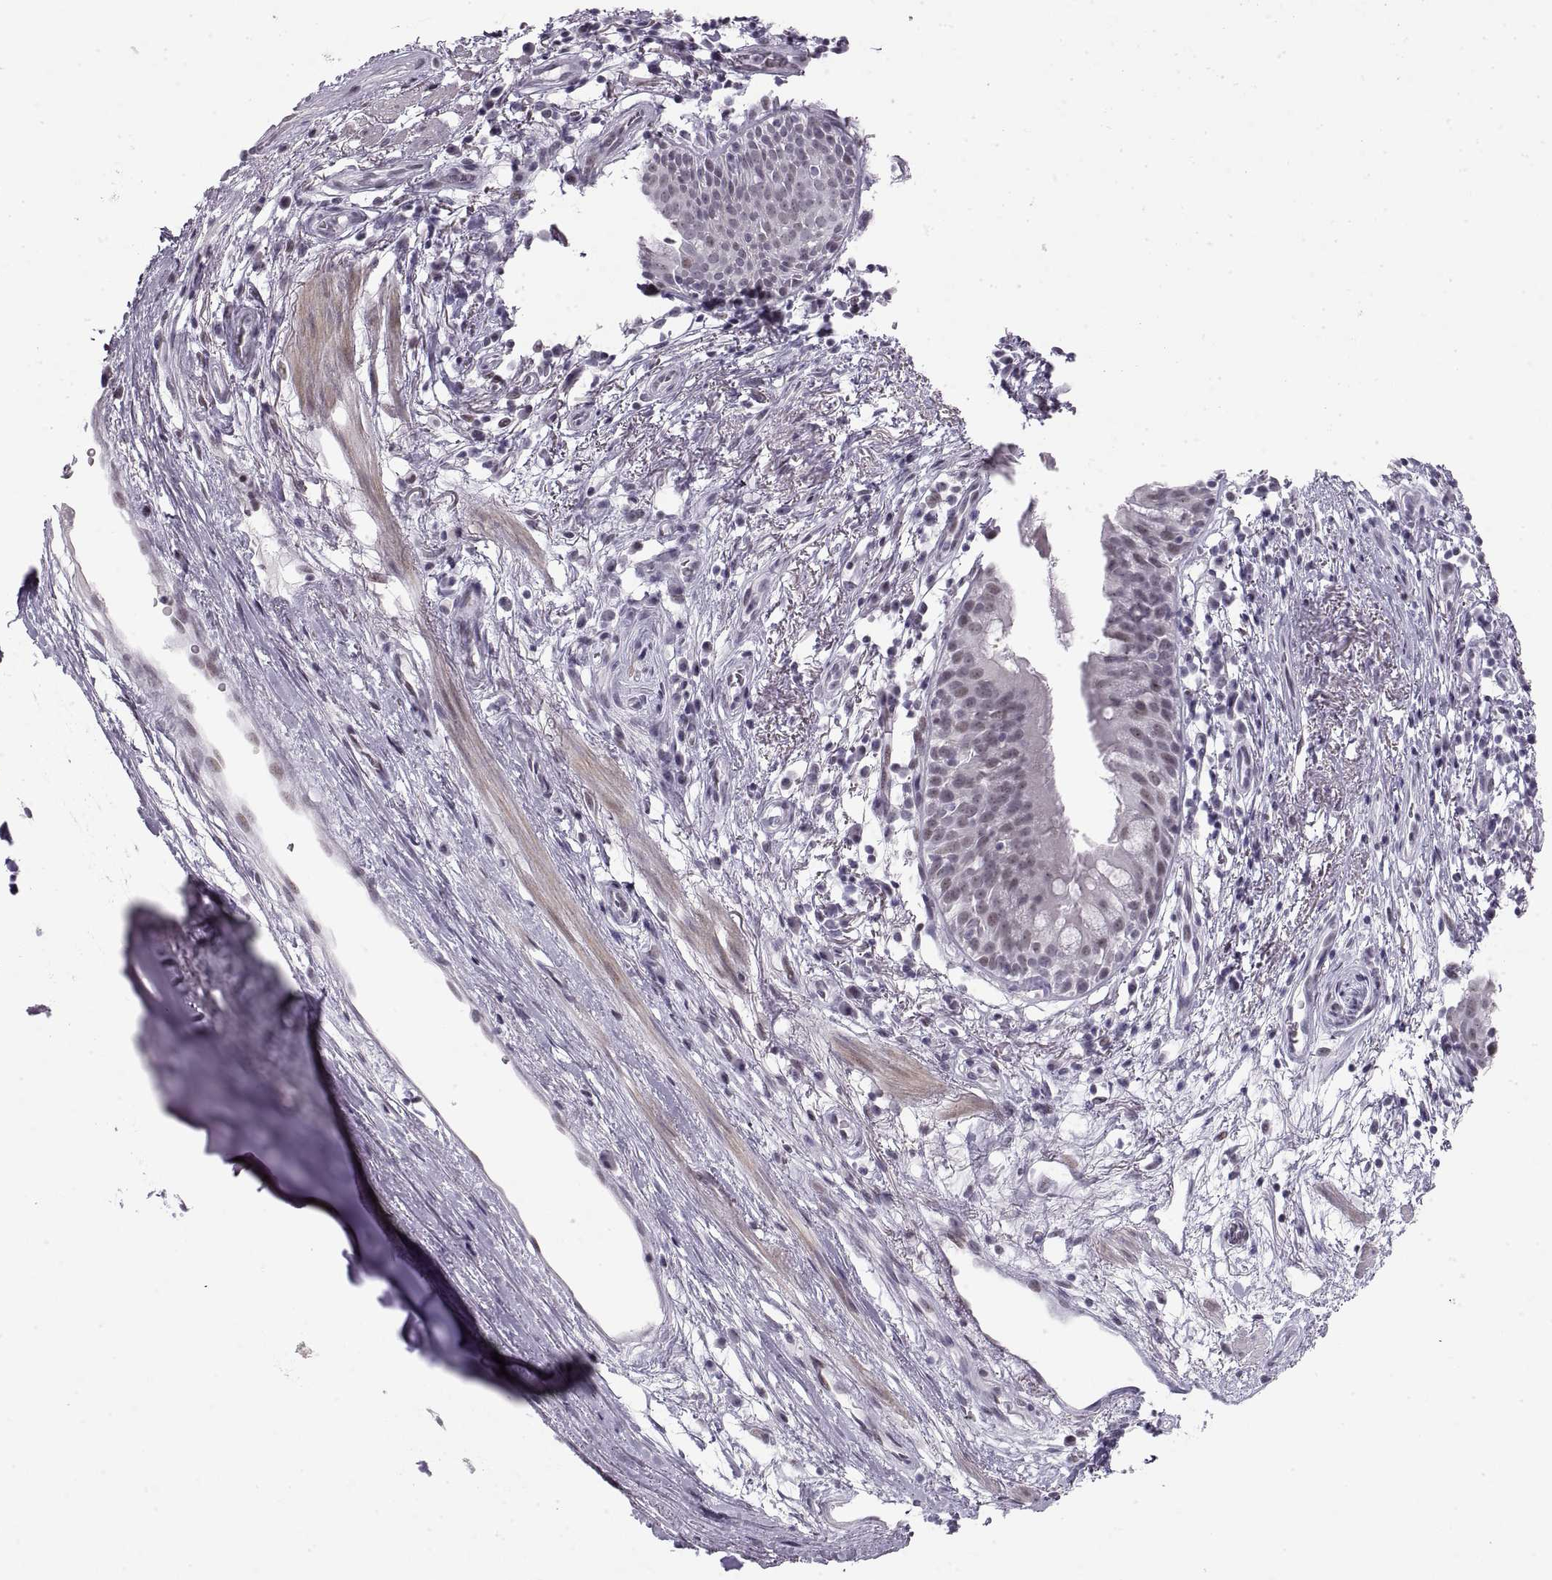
{"staining": {"intensity": "negative", "quantity": "none", "location": "none"}, "tissue": "bronchus", "cell_type": "Respiratory epithelial cells", "image_type": "normal", "snomed": [{"axis": "morphology", "description": "Normal tissue, NOS"}, {"axis": "topography", "description": "Cartilage tissue"}, {"axis": "topography", "description": "Bronchus"}], "caption": "DAB immunohistochemical staining of normal human bronchus shows no significant positivity in respiratory epithelial cells.", "gene": "NANOS3", "patient": {"sex": "male", "age": 58}}